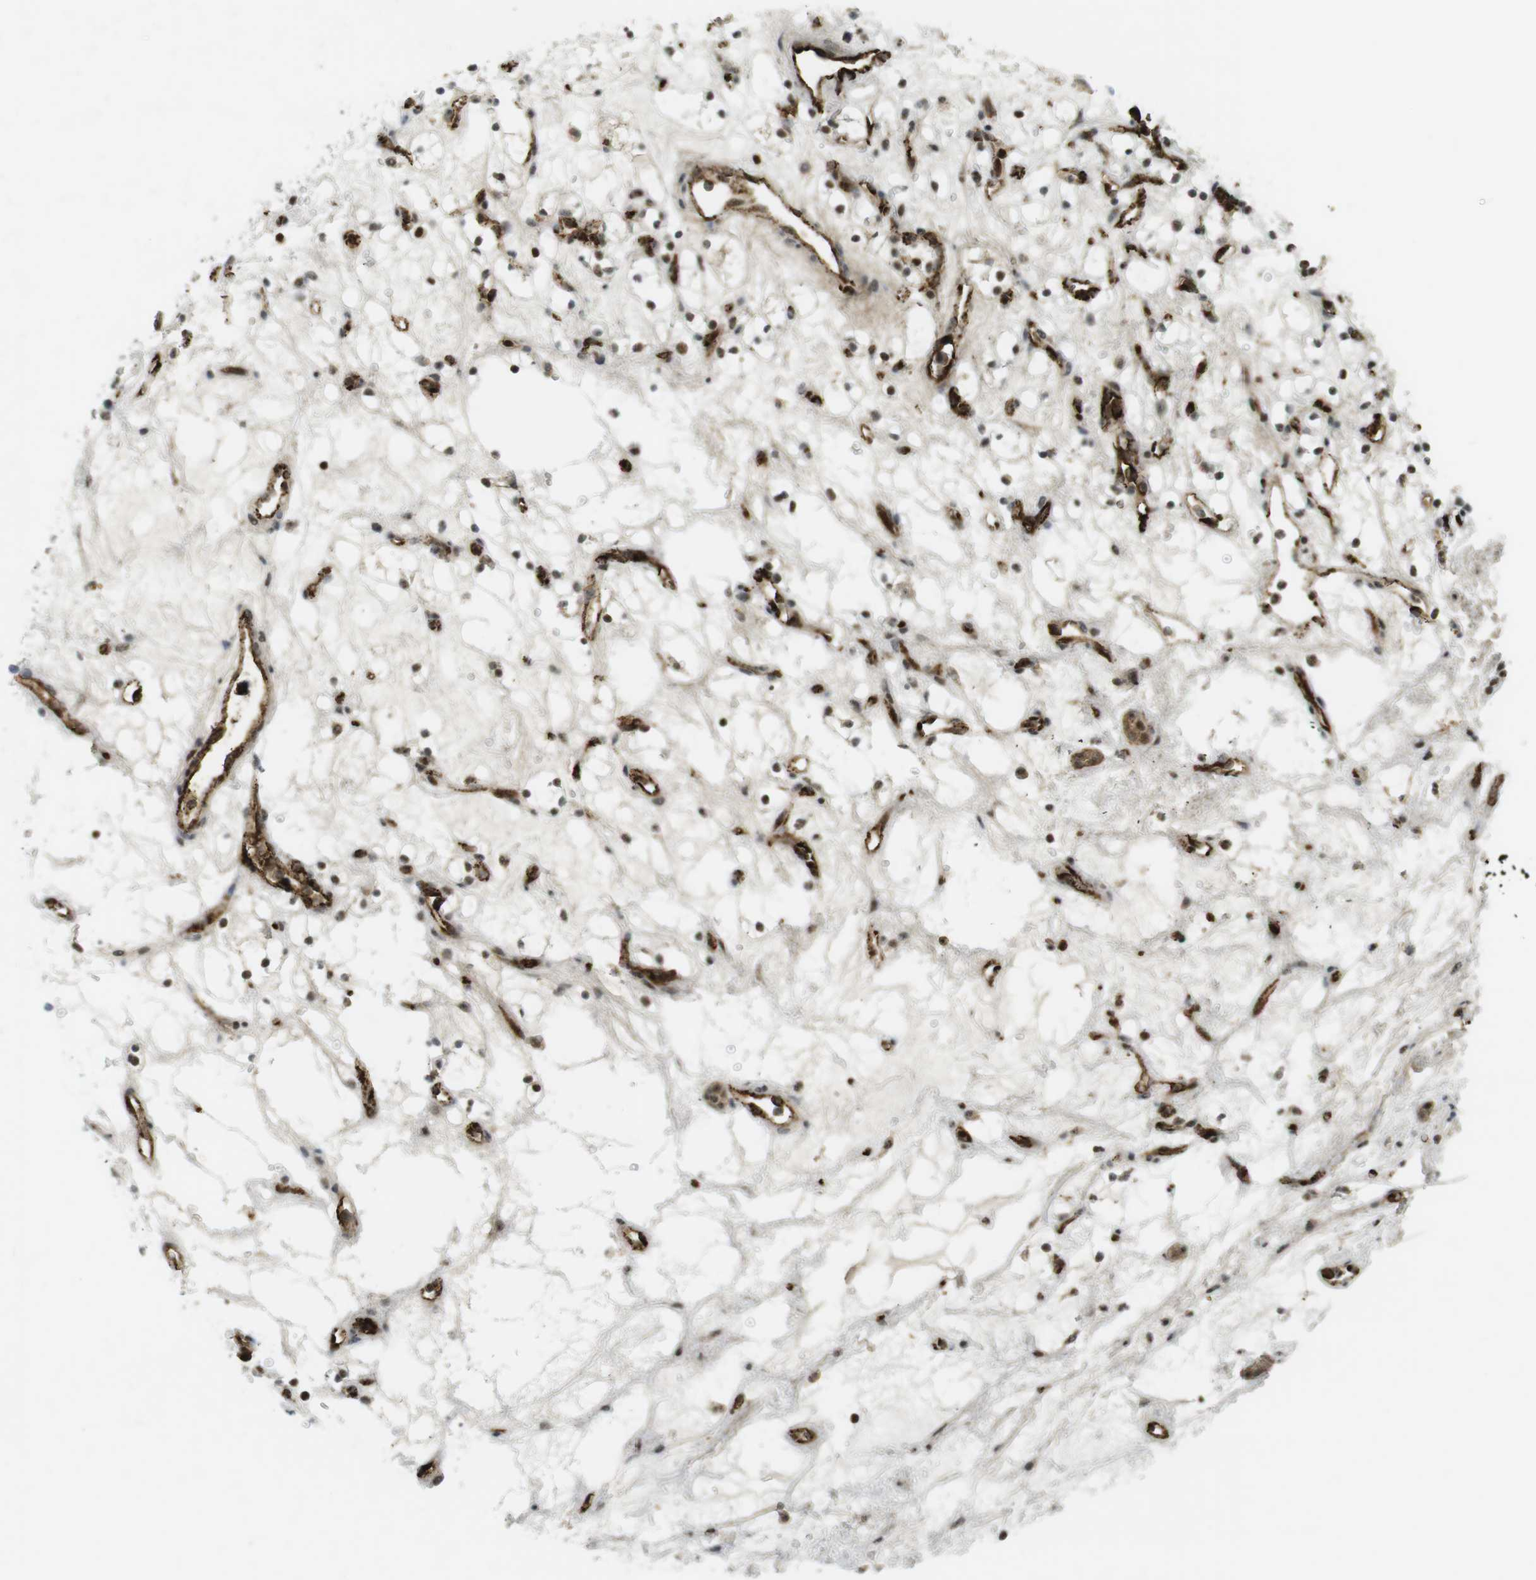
{"staining": {"intensity": "negative", "quantity": "none", "location": "none"}, "tissue": "renal cancer", "cell_type": "Tumor cells", "image_type": "cancer", "snomed": [{"axis": "morphology", "description": "Adenocarcinoma, NOS"}, {"axis": "topography", "description": "Kidney"}], "caption": "DAB immunohistochemical staining of renal cancer (adenocarcinoma) reveals no significant expression in tumor cells.", "gene": "PPP1R13B", "patient": {"sex": "female", "age": 60}}